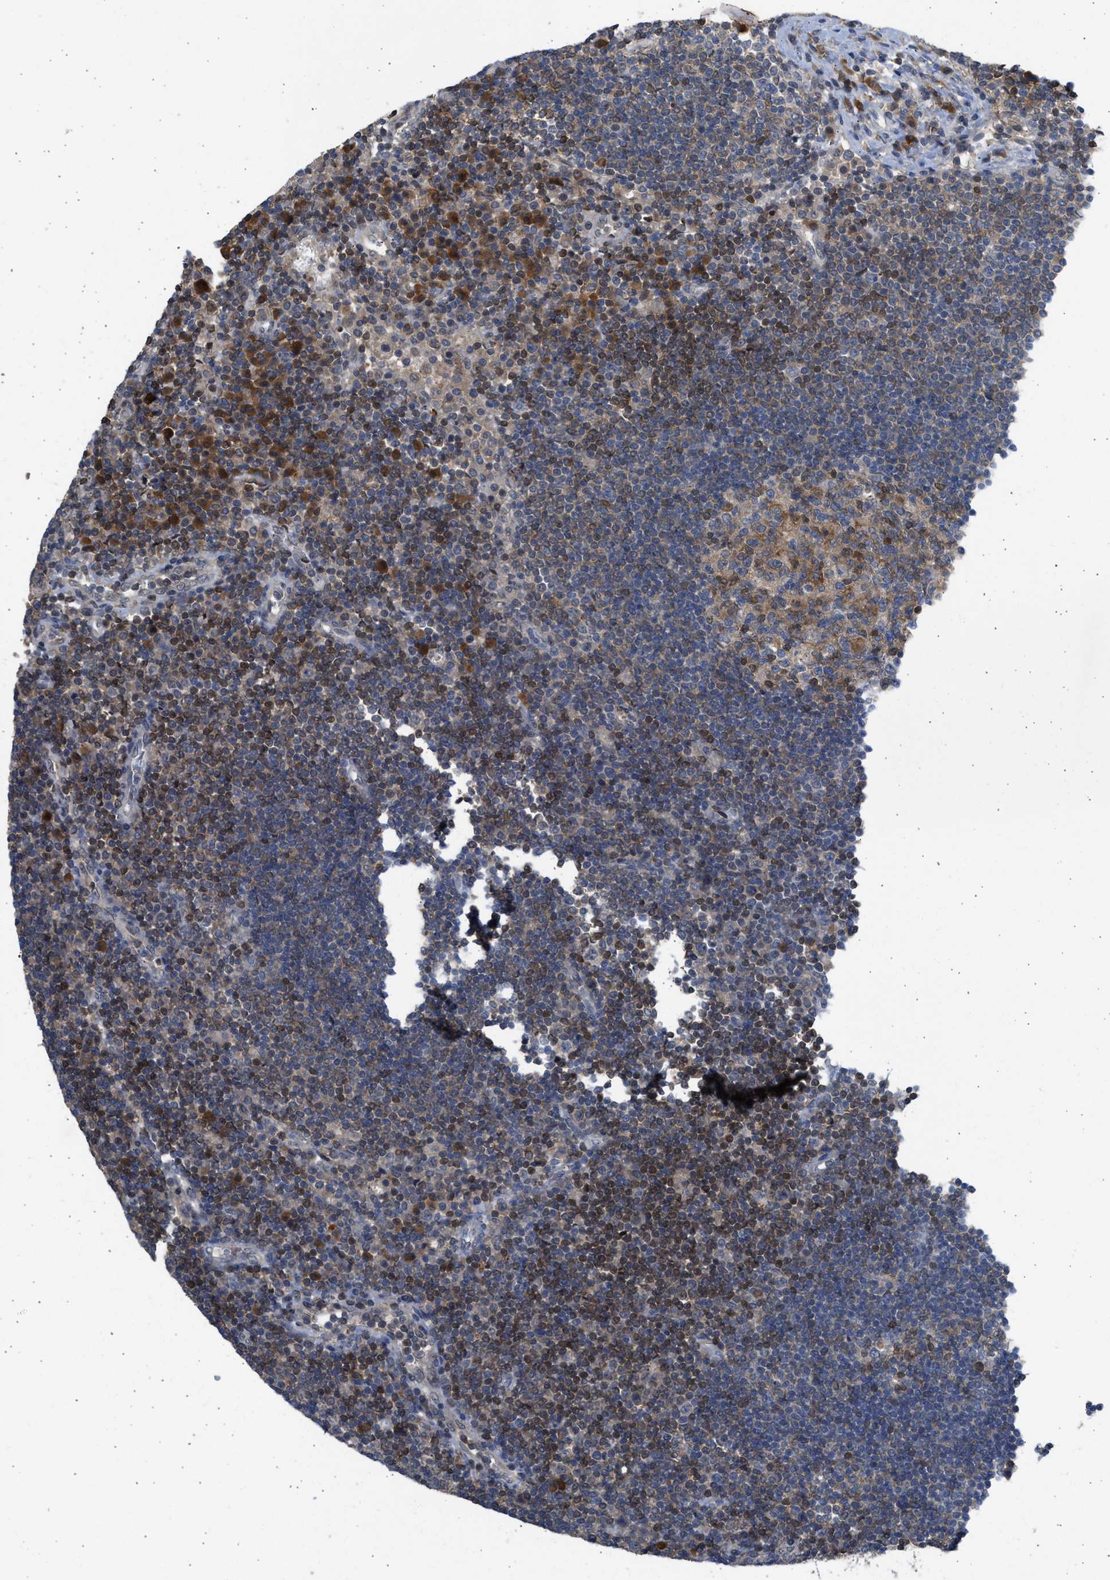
{"staining": {"intensity": "moderate", "quantity": "25%-75%", "location": "cytoplasmic/membranous"}, "tissue": "lymph node", "cell_type": "Germinal center cells", "image_type": "normal", "snomed": [{"axis": "morphology", "description": "Normal tissue, NOS"}, {"axis": "topography", "description": "Lymph node"}], "caption": "Benign lymph node shows moderate cytoplasmic/membranous positivity in about 25%-75% of germinal center cells.", "gene": "MAPK7", "patient": {"sex": "female", "age": 53}}